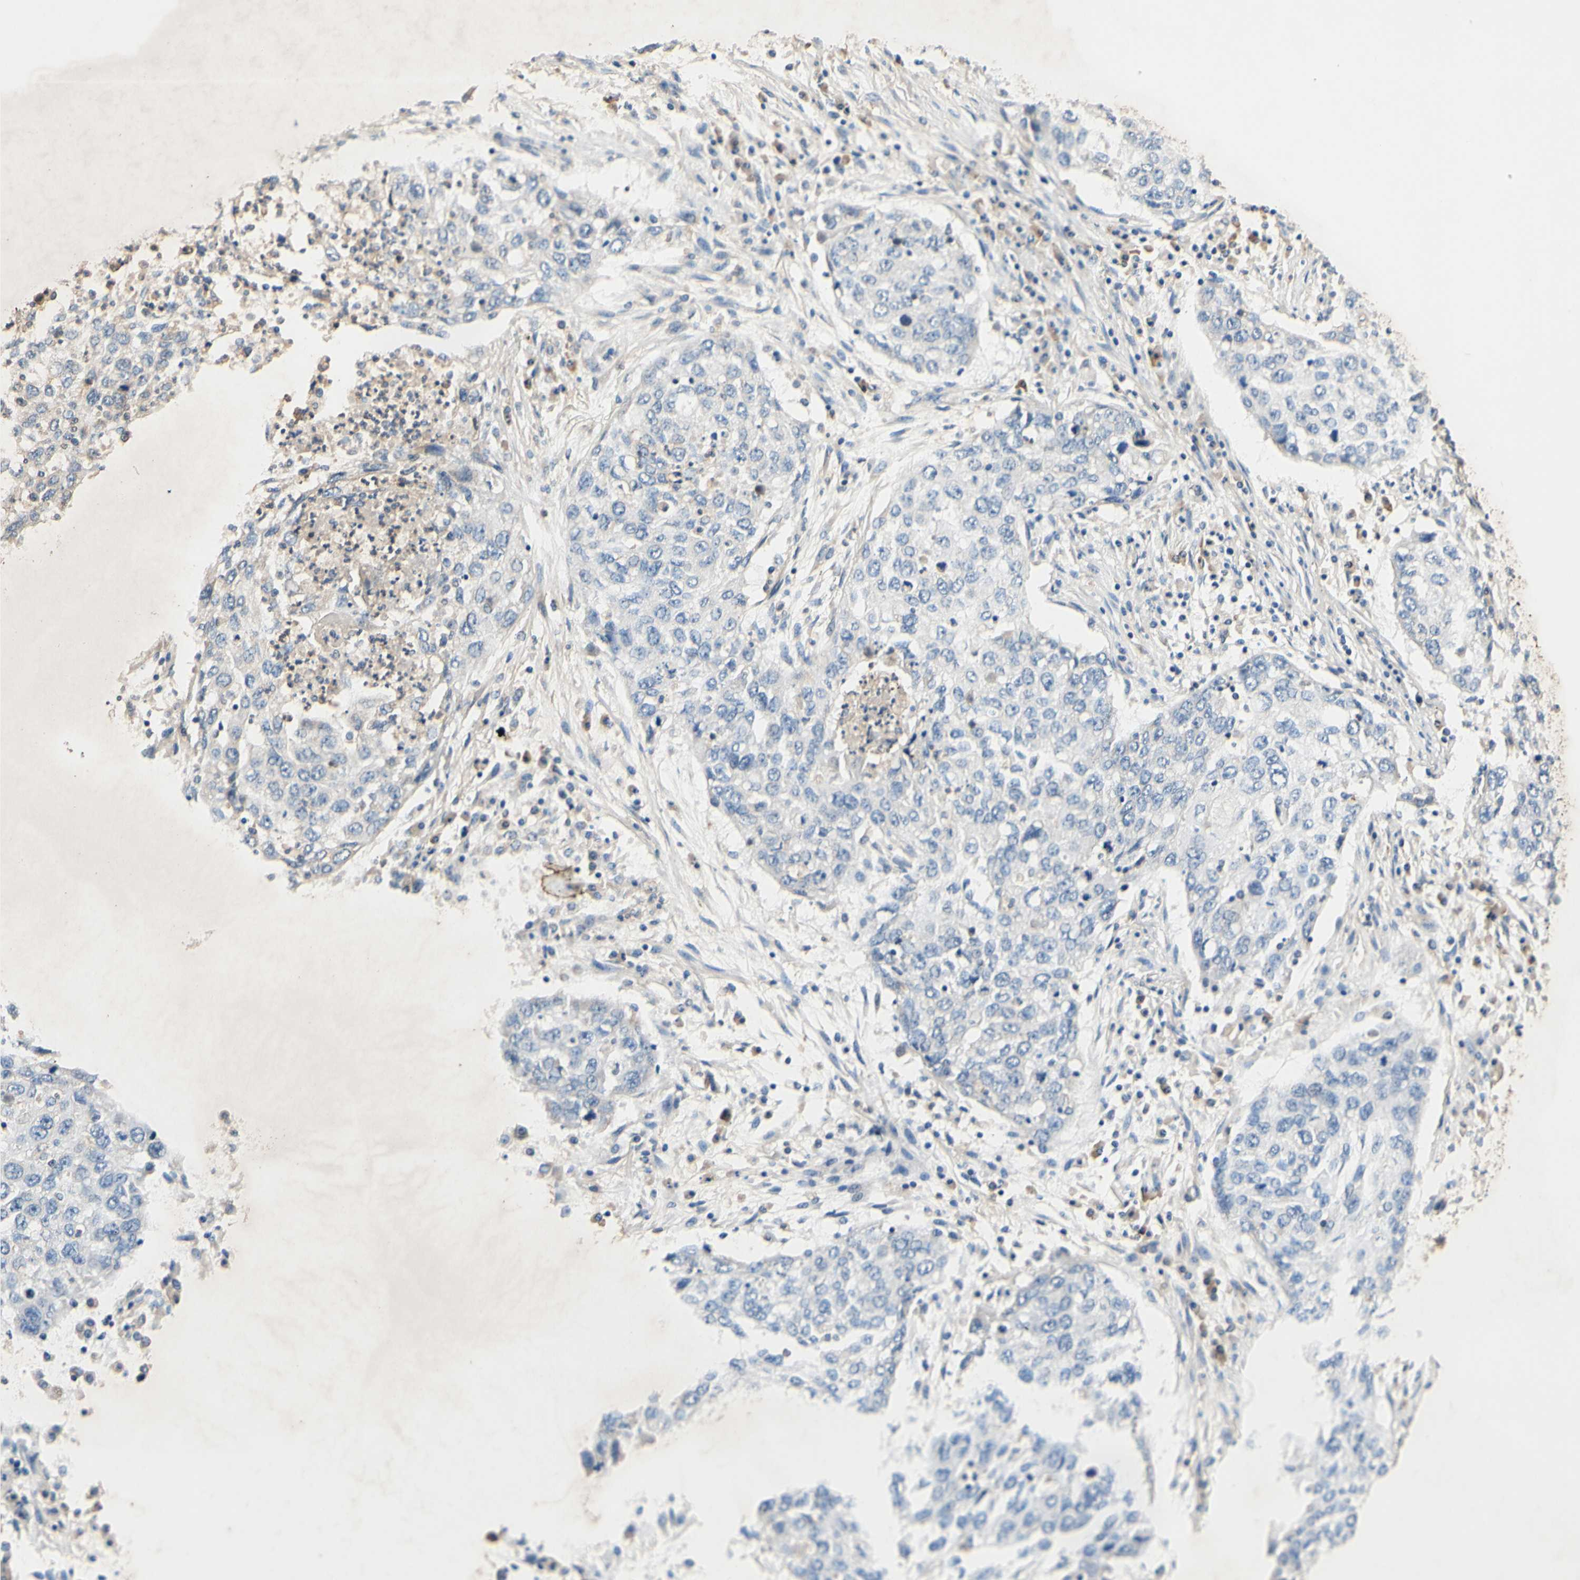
{"staining": {"intensity": "negative", "quantity": "none", "location": "none"}, "tissue": "lung cancer", "cell_type": "Tumor cells", "image_type": "cancer", "snomed": [{"axis": "morphology", "description": "Squamous cell carcinoma, NOS"}, {"axis": "topography", "description": "Lung"}], "caption": "This is an immunohistochemistry (IHC) micrograph of human squamous cell carcinoma (lung). There is no expression in tumor cells.", "gene": "PLA2G4A", "patient": {"sex": "female", "age": 63}}